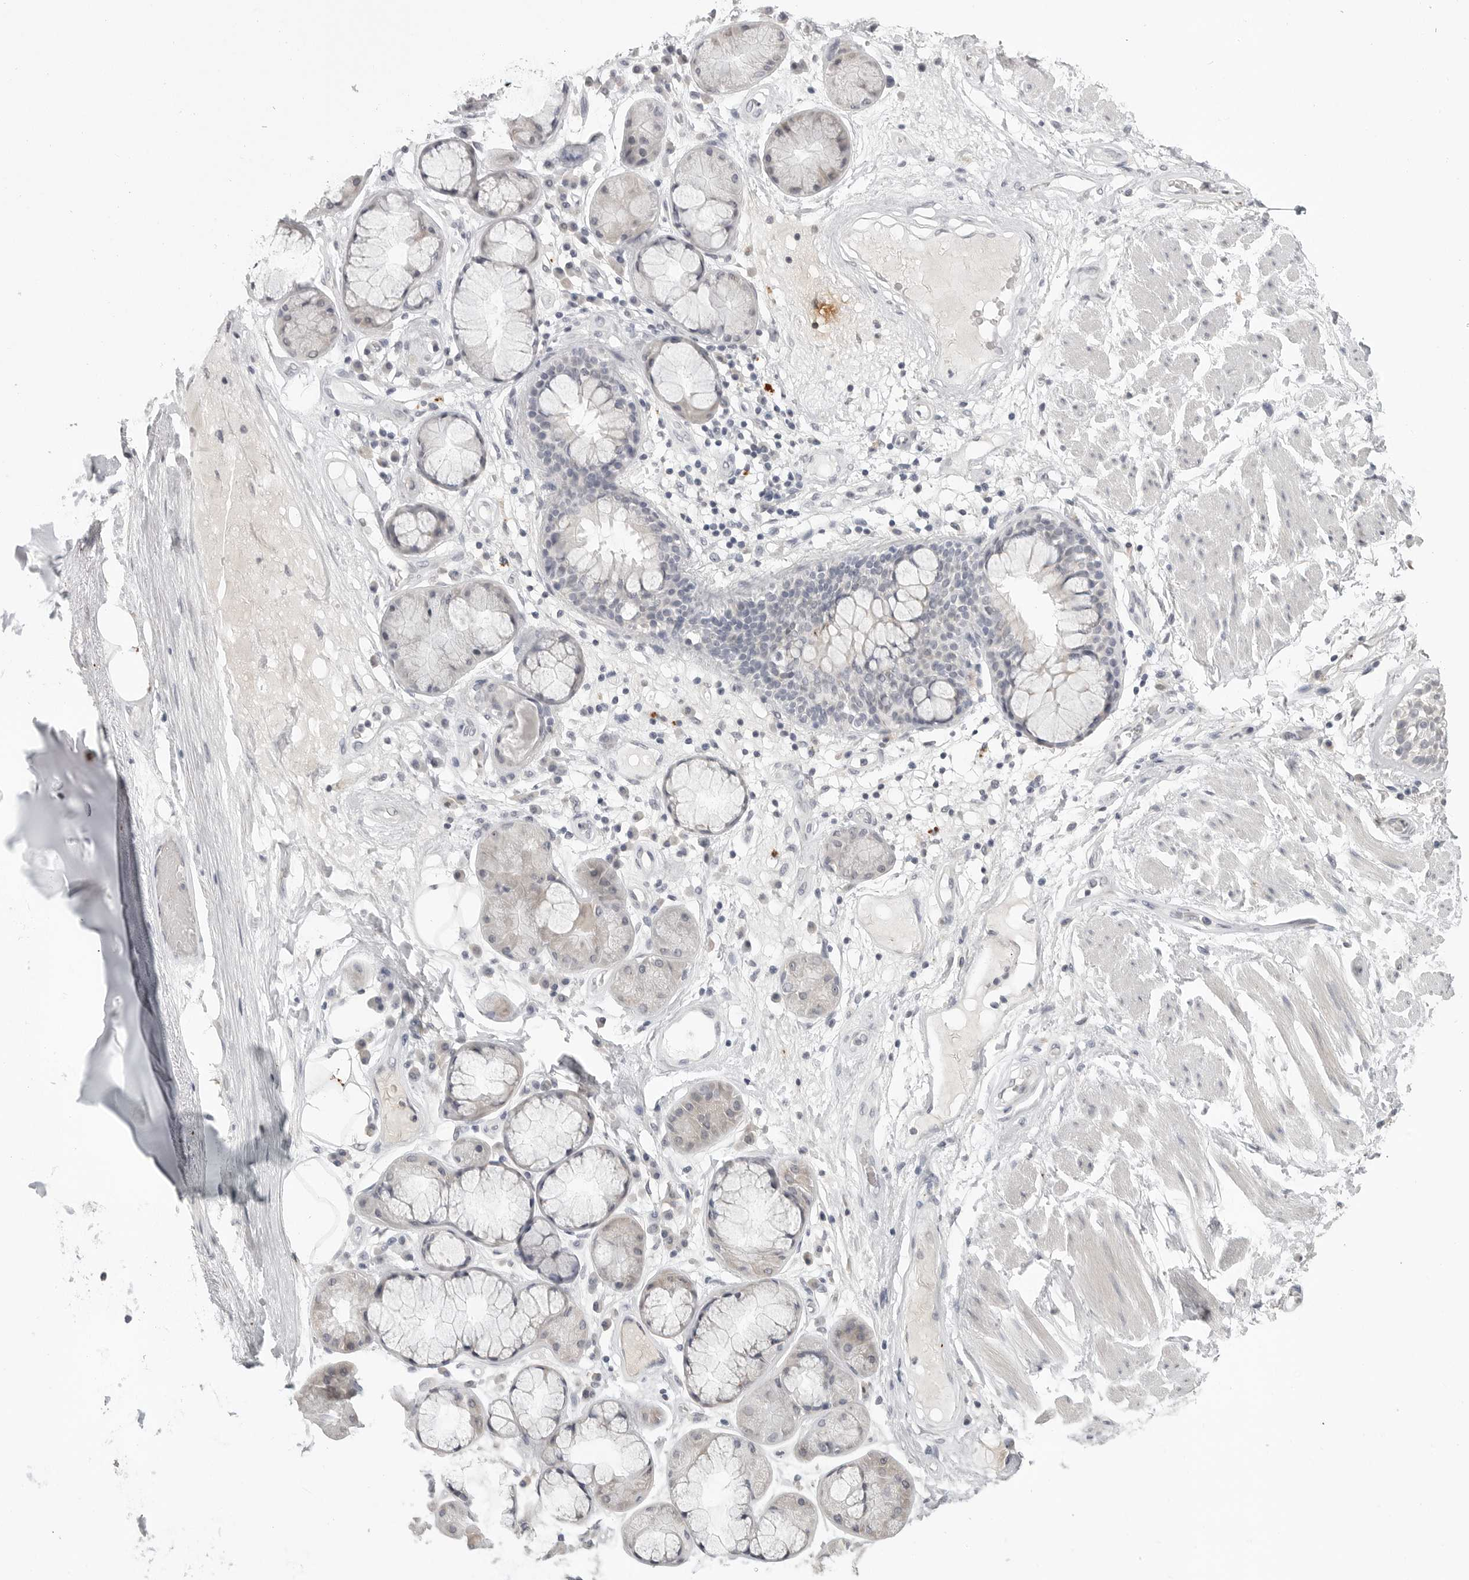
{"staining": {"intensity": "negative", "quantity": "none", "location": "none"}, "tissue": "adipose tissue", "cell_type": "Adipocytes", "image_type": "normal", "snomed": [{"axis": "morphology", "description": "Normal tissue, NOS"}, {"axis": "topography", "description": "Bronchus"}], "caption": "Immunohistochemical staining of unremarkable adipose tissue exhibits no significant expression in adipocytes.", "gene": "PRSS1", "patient": {"sex": "male", "age": 66}}